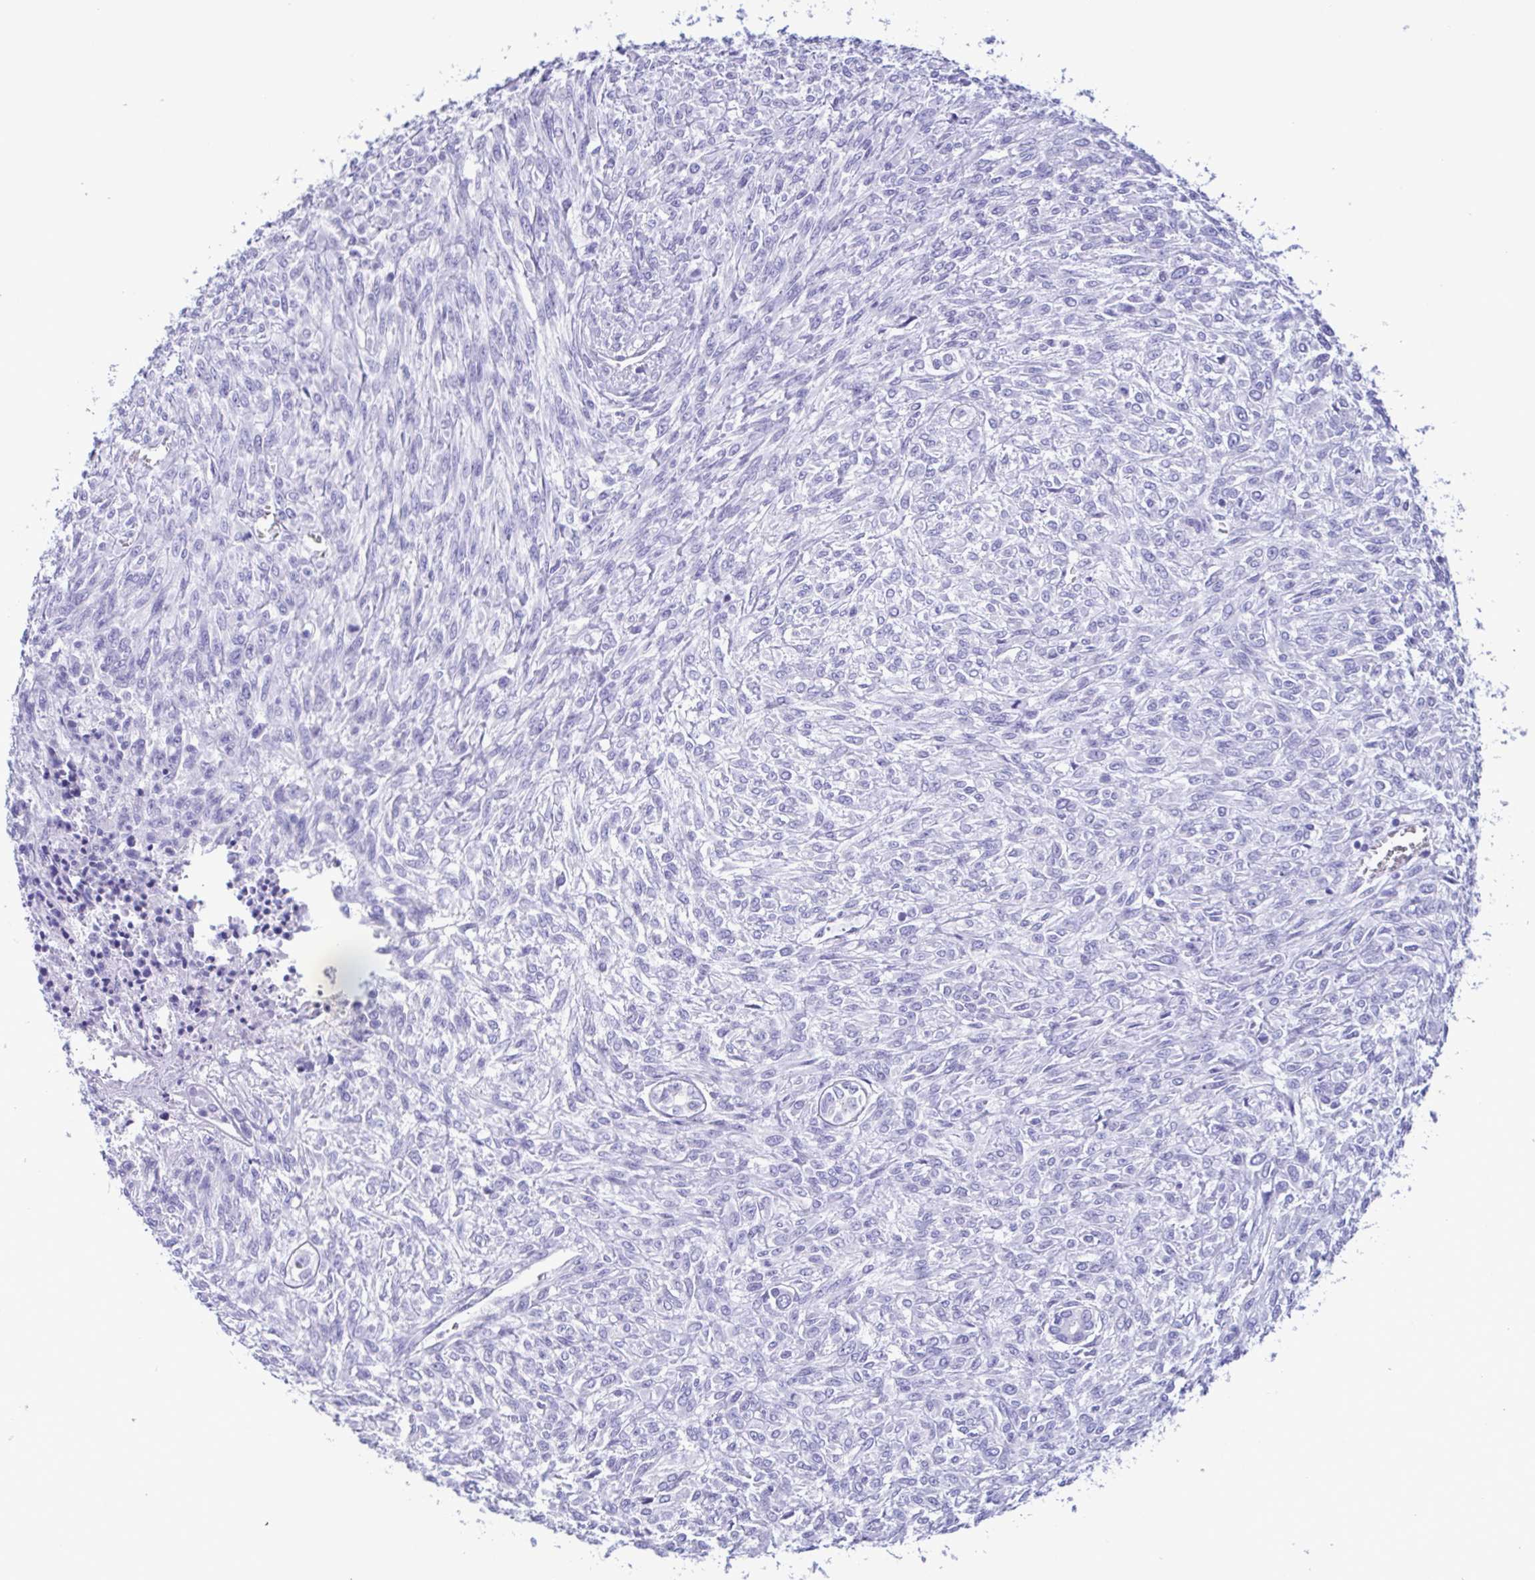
{"staining": {"intensity": "negative", "quantity": "none", "location": "none"}, "tissue": "renal cancer", "cell_type": "Tumor cells", "image_type": "cancer", "snomed": [{"axis": "morphology", "description": "Adenocarcinoma, NOS"}, {"axis": "topography", "description": "Kidney"}], "caption": "Tumor cells are negative for protein expression in human renal adenocarcinoma.", "gene": "TSPY2", "patient": {"sex": "male", "age": 58}}